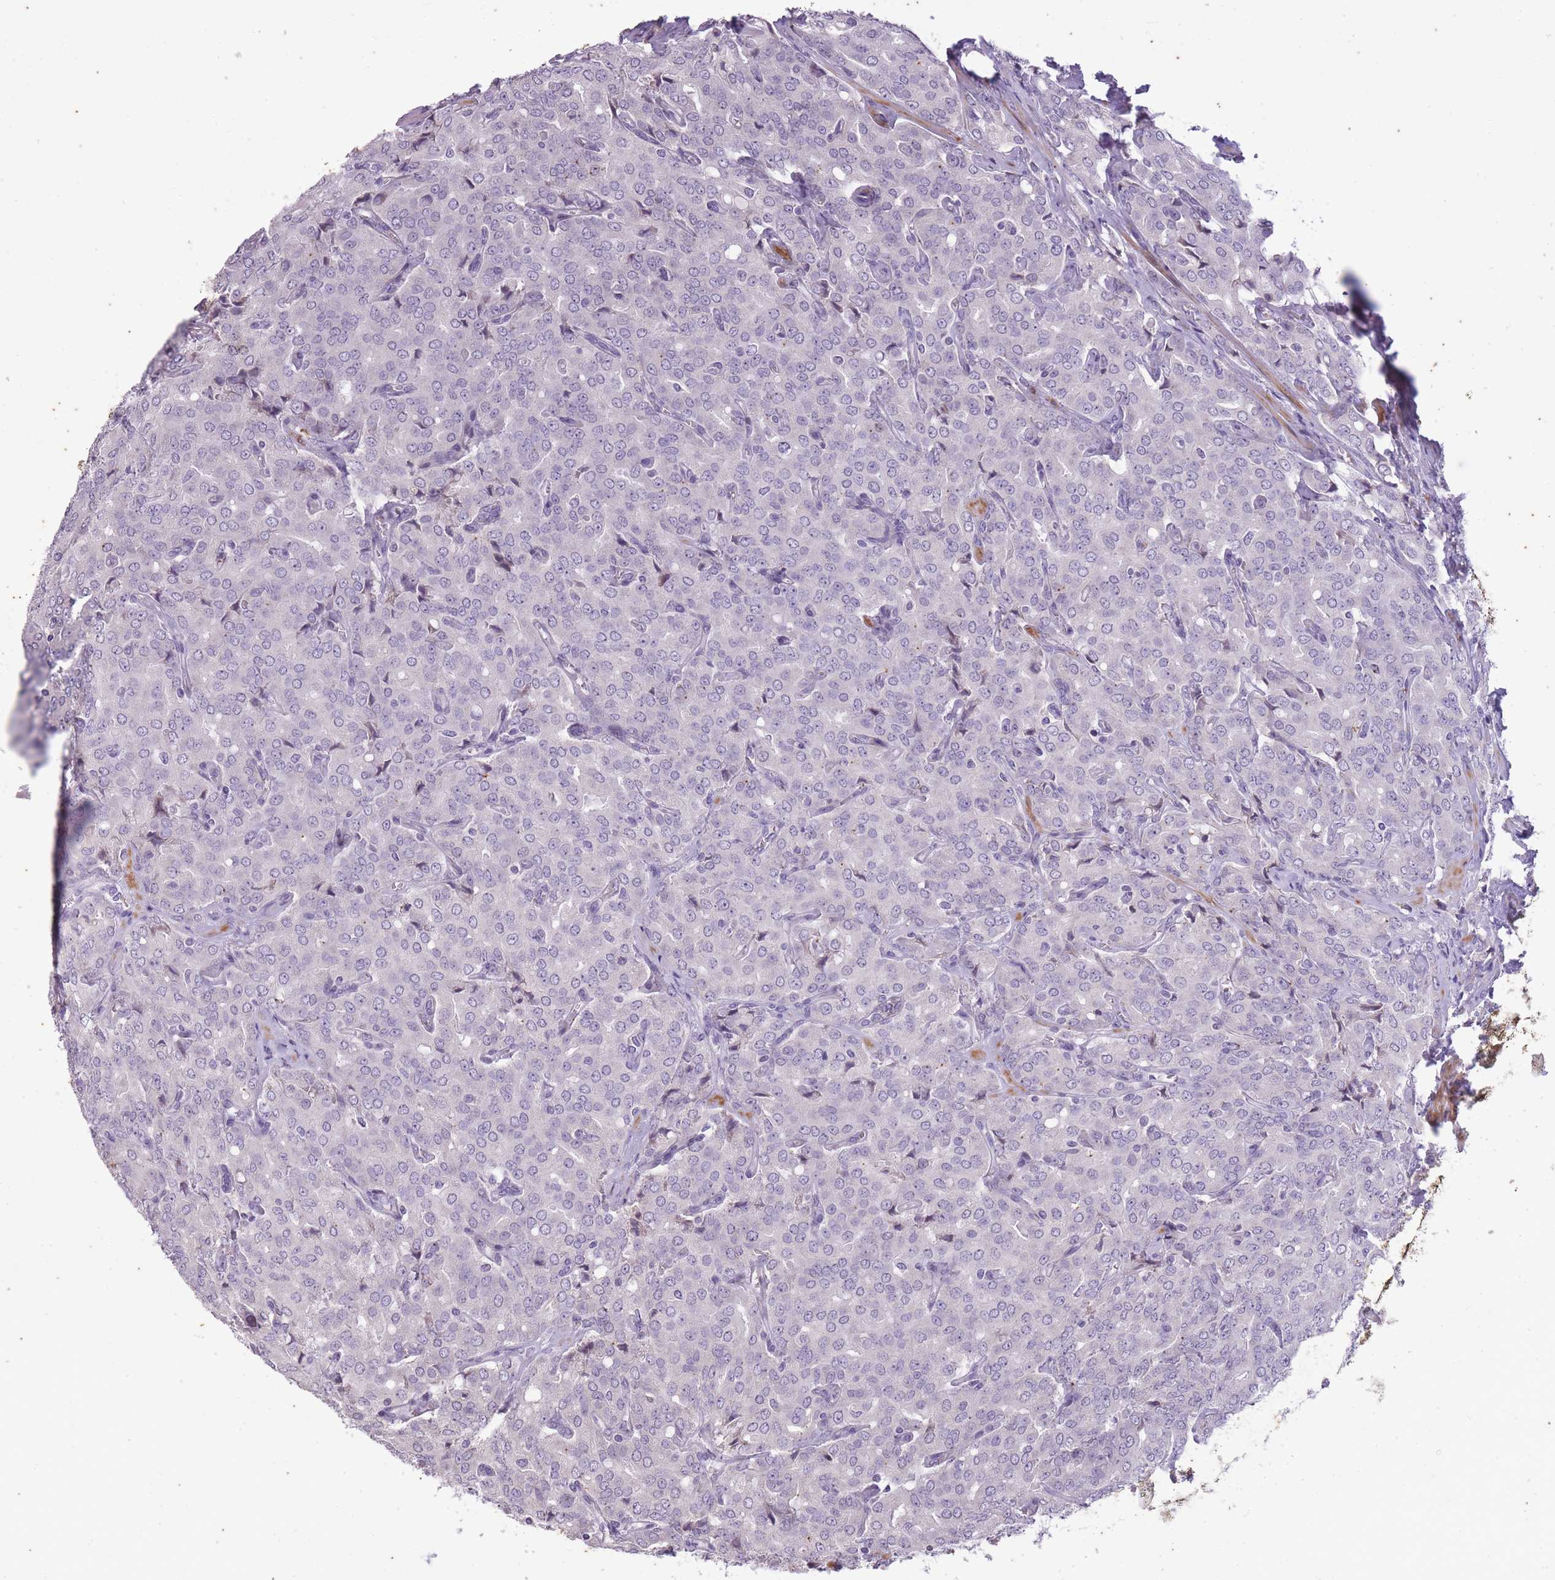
{"staining": {"intensity": "negative", "quantity": "none", "location": "none"}, "tissue": "prostate cancer", "cell_type": "Tumor cells", "image_type": "cancer", "snomed": [{"axis": "morphology", "description": "Adenocarcinoma, High grade"}, {"axis": "topography", "description": "Prostate"}], "caption": "An image of prostate cancer (high-grade adenocarcinoma) stained for a protein demonstrates no brown staining in tumor cells. (Brightfield microscopy of DAB (3,3'-diaminobenzidine) immunohistochemistry (IHC) at high magnification).", "gene": "CNTNAP3", "patient": {"sex": "male", "age": 68}}